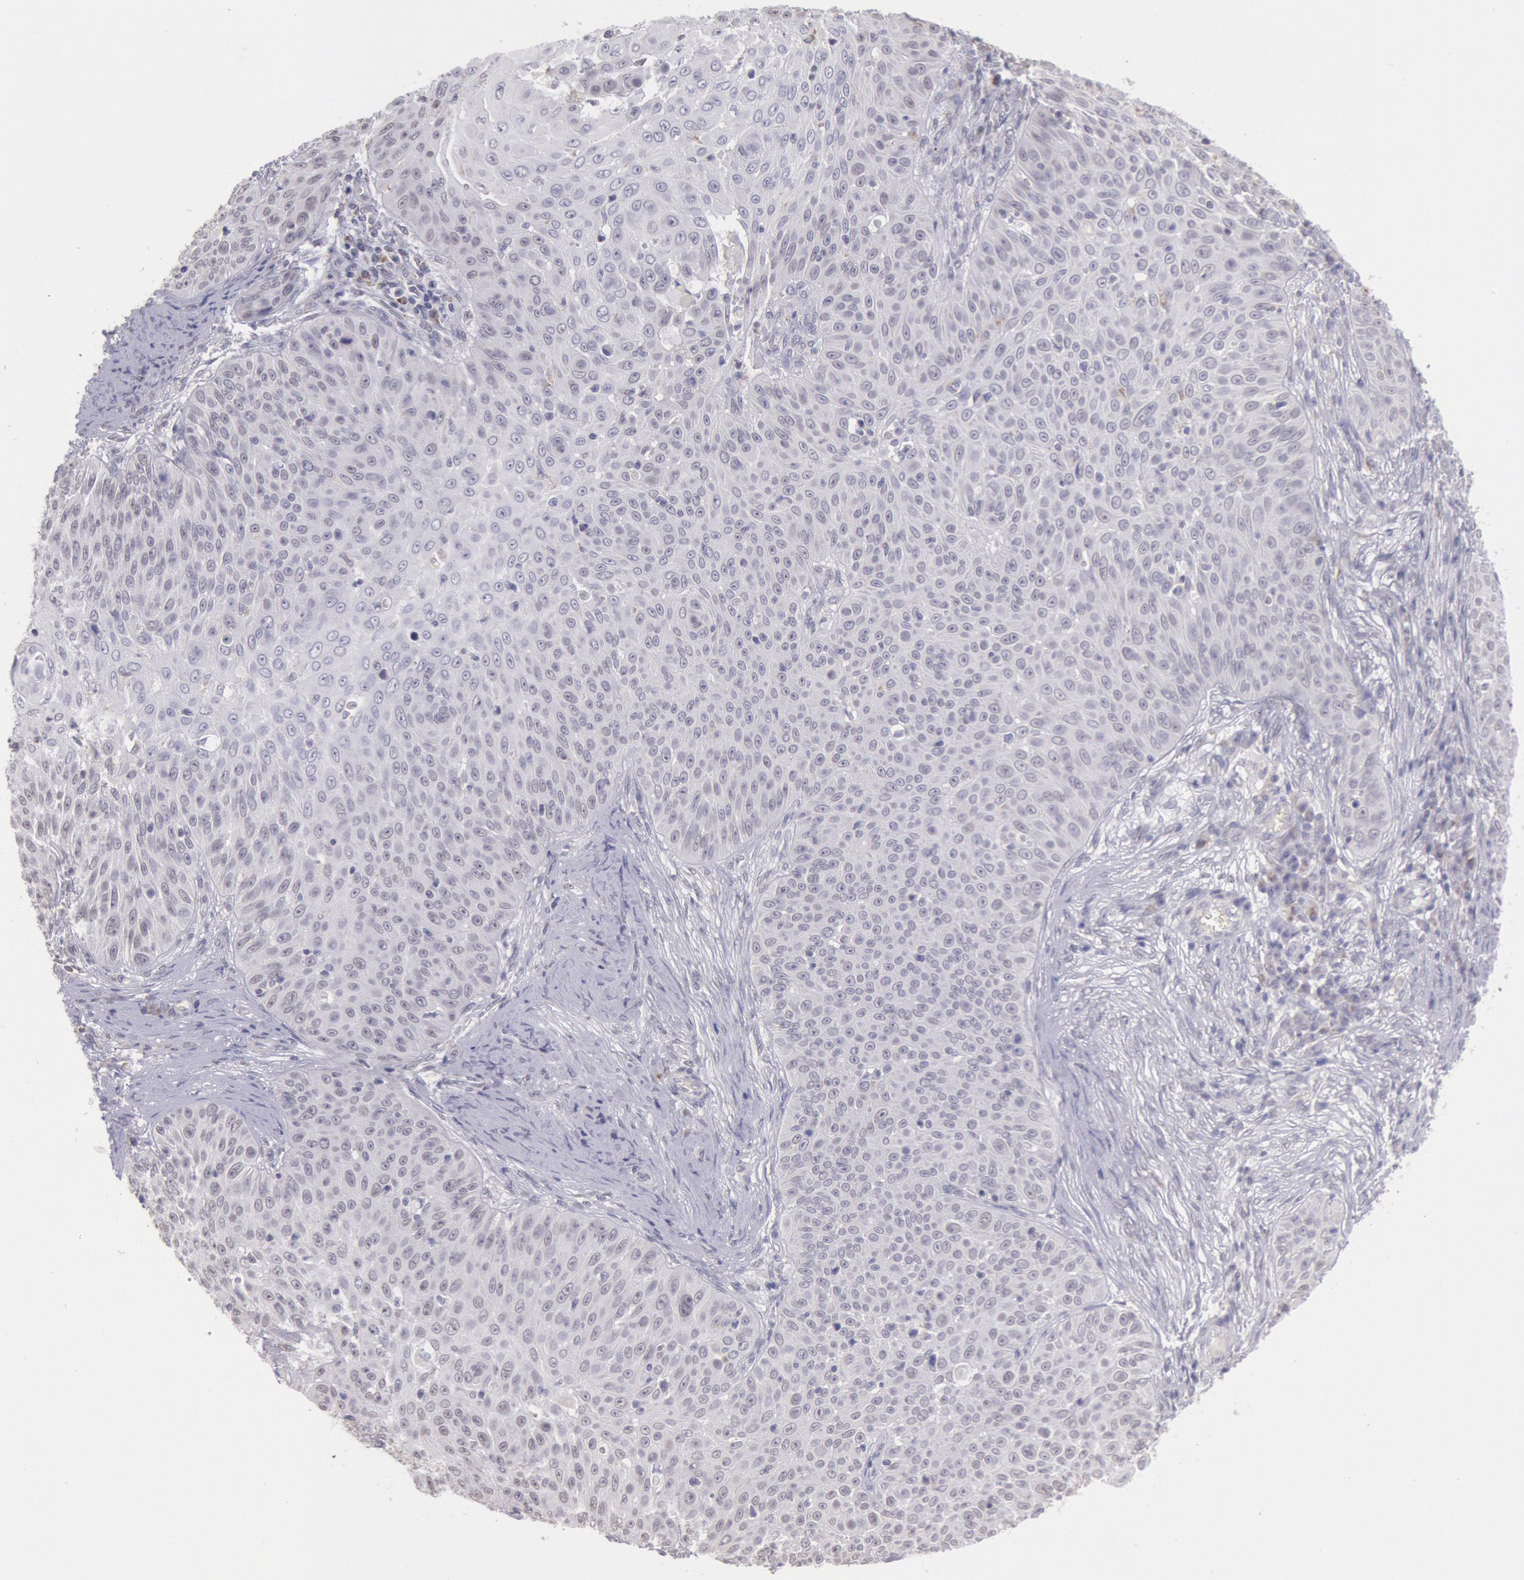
{"staining": {"intensity": "weak", "quantity": "25%-75%", "location": "nuclear"}, "tissue": "skin cancer", "cell_type": "Tumor cells", "image_type": "cancer", "snomed": [{"axis": "morphology", "description": "Squamous cell carcinoma, NOS"}, {"axis": "topography", "description": "Skin"}], "caption": "Weak nuclear staining is identified in about 25%-75% of tumor cells in skin squamous cell carcinoma.", "gene": "FRMD6", "patient": {"sex": "male", "age": 82}}